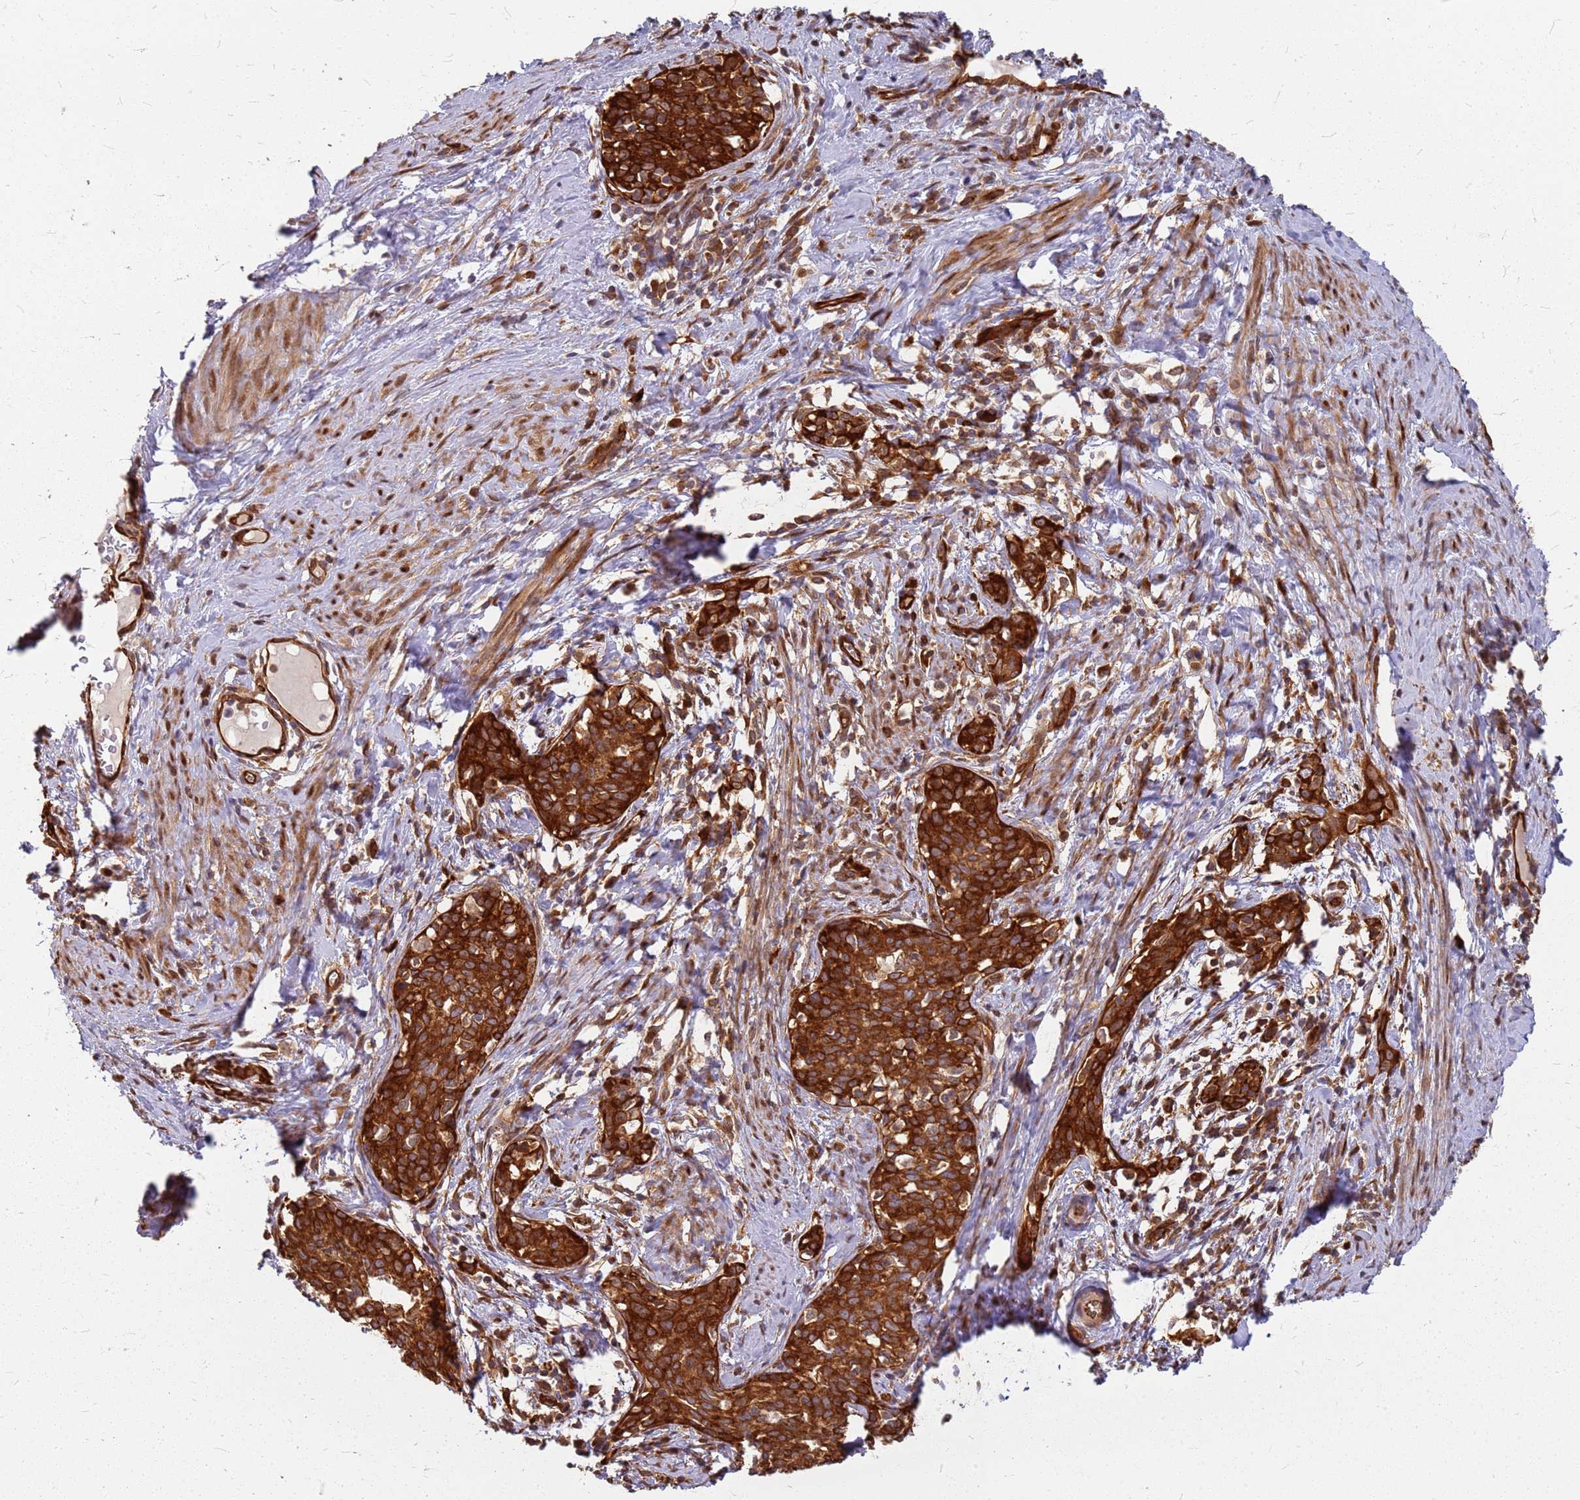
{"staining": {"intensity": "strong", "quantity": ">75%", "location": "cytoplasmic/membranous"}, "tissue": "cervical cancer", "cell_type": "Tumor cells", "image_type": "cancer", "snomed": [{"axis": "morphology", "description": "Squamous cell carcinoma, NOS"}, {"axis": "topography", "description": "Cervix"}], "caption": "Cervical cancer stained for a protein shows strong cytoplasmic/membranous positivity in tumor cells. The staining is performed using DAB (3,3'-diaminobenzidine) brown chromogen to label protein expression. The nuclei are counter-stained blue using hematoxylin.", "gene": "HDX", "patient": {"sex": "female", "age": 52}}